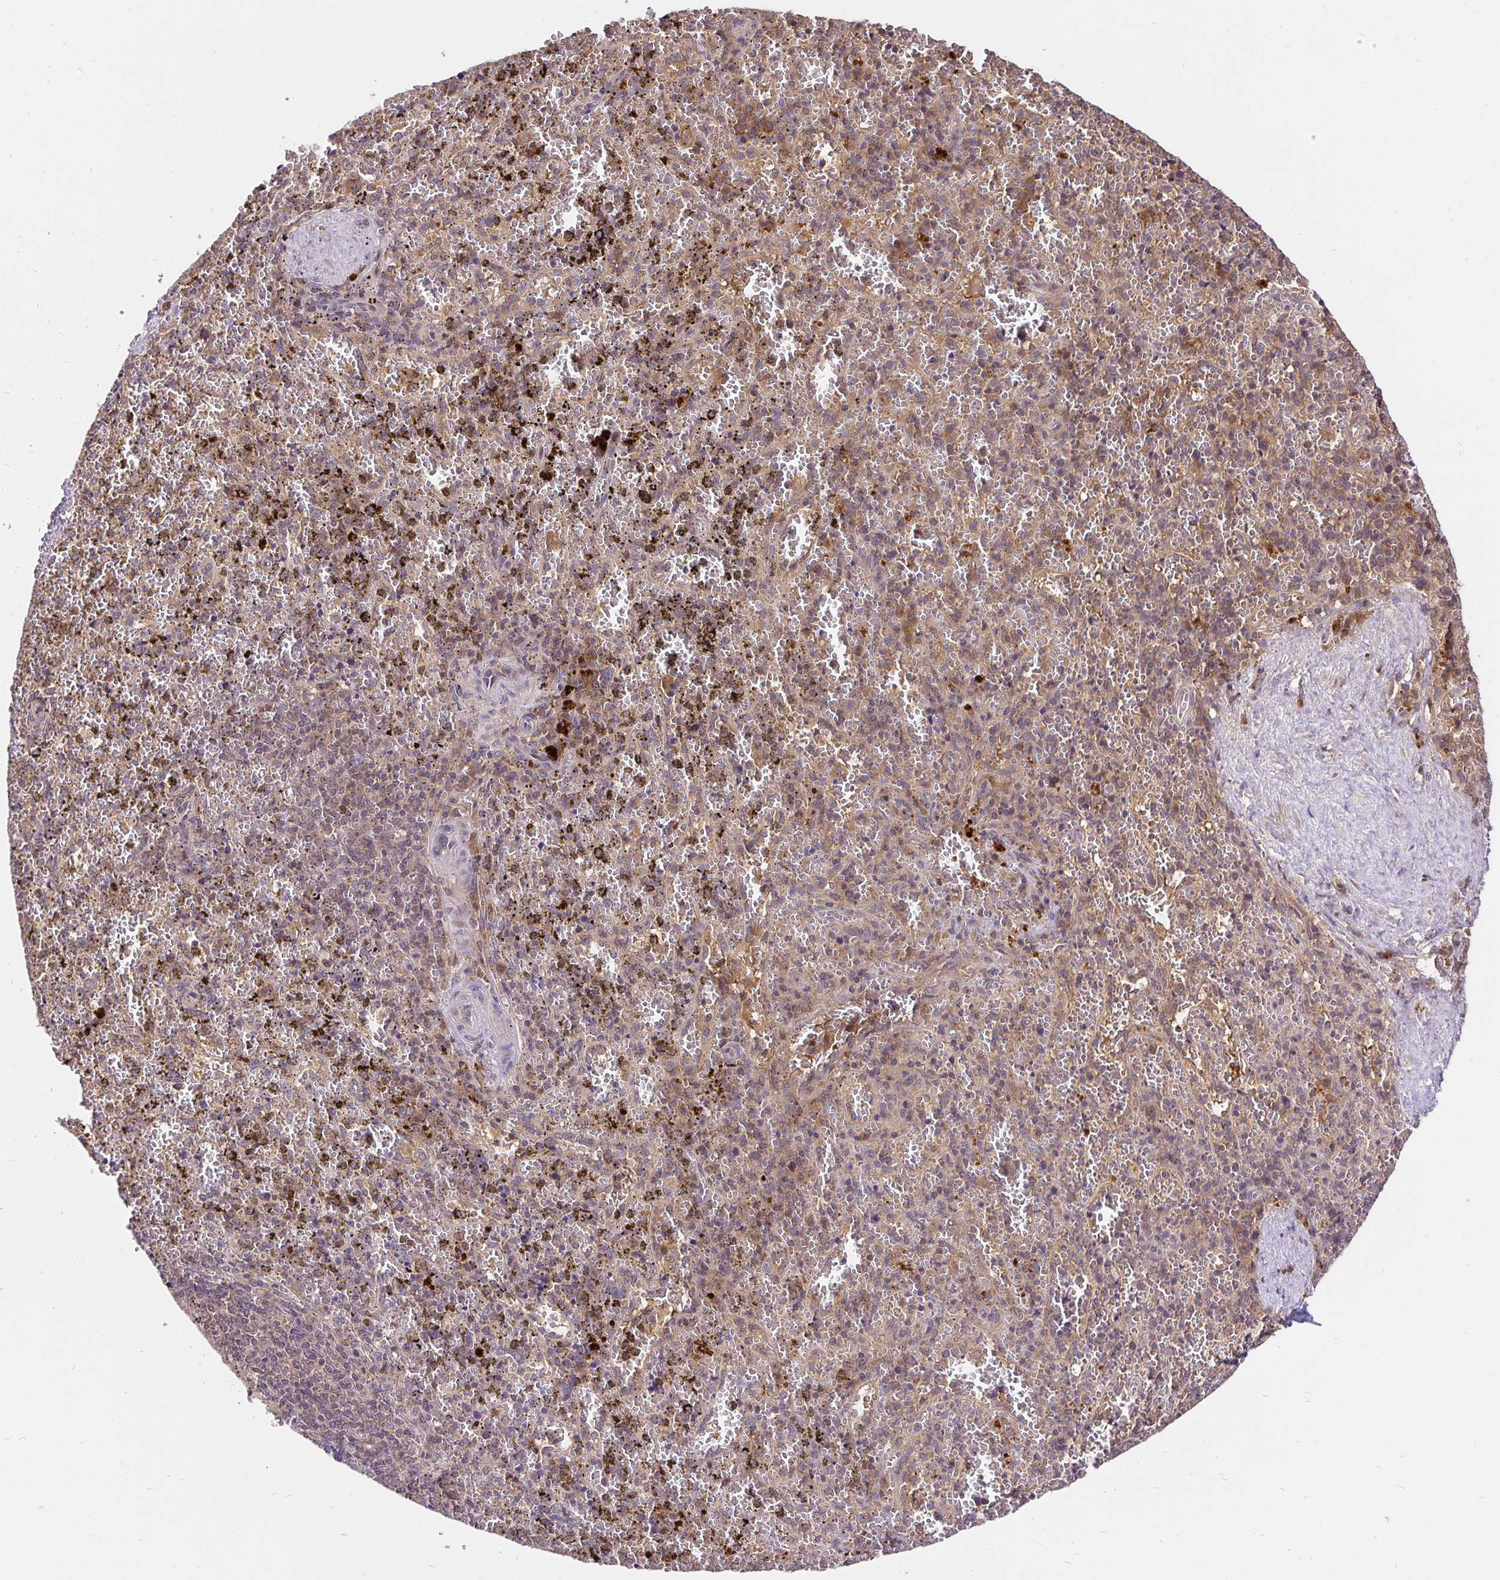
{"staining": {"intensity": "weak", "quantity": "<25%", "location": "nuclear"}, "tissue": "spleen", "cell_type": "Cells in red pulp", "image_type": "normal", "snomed": [{"axis": "morphology", "description": "Normal tissue, NOS"}, {"axis": "topography", "description": "Spleen"}], "caption": "Normal spleen was stained to show a protein in brown. There is no significant staining in cells in red pulp. The staining is performed using DAB brown chromogen with nuclei counter-stained in using hematoxylin.", "gene": "UBE2M", "patient": {"sex": "female", "age": 50}}